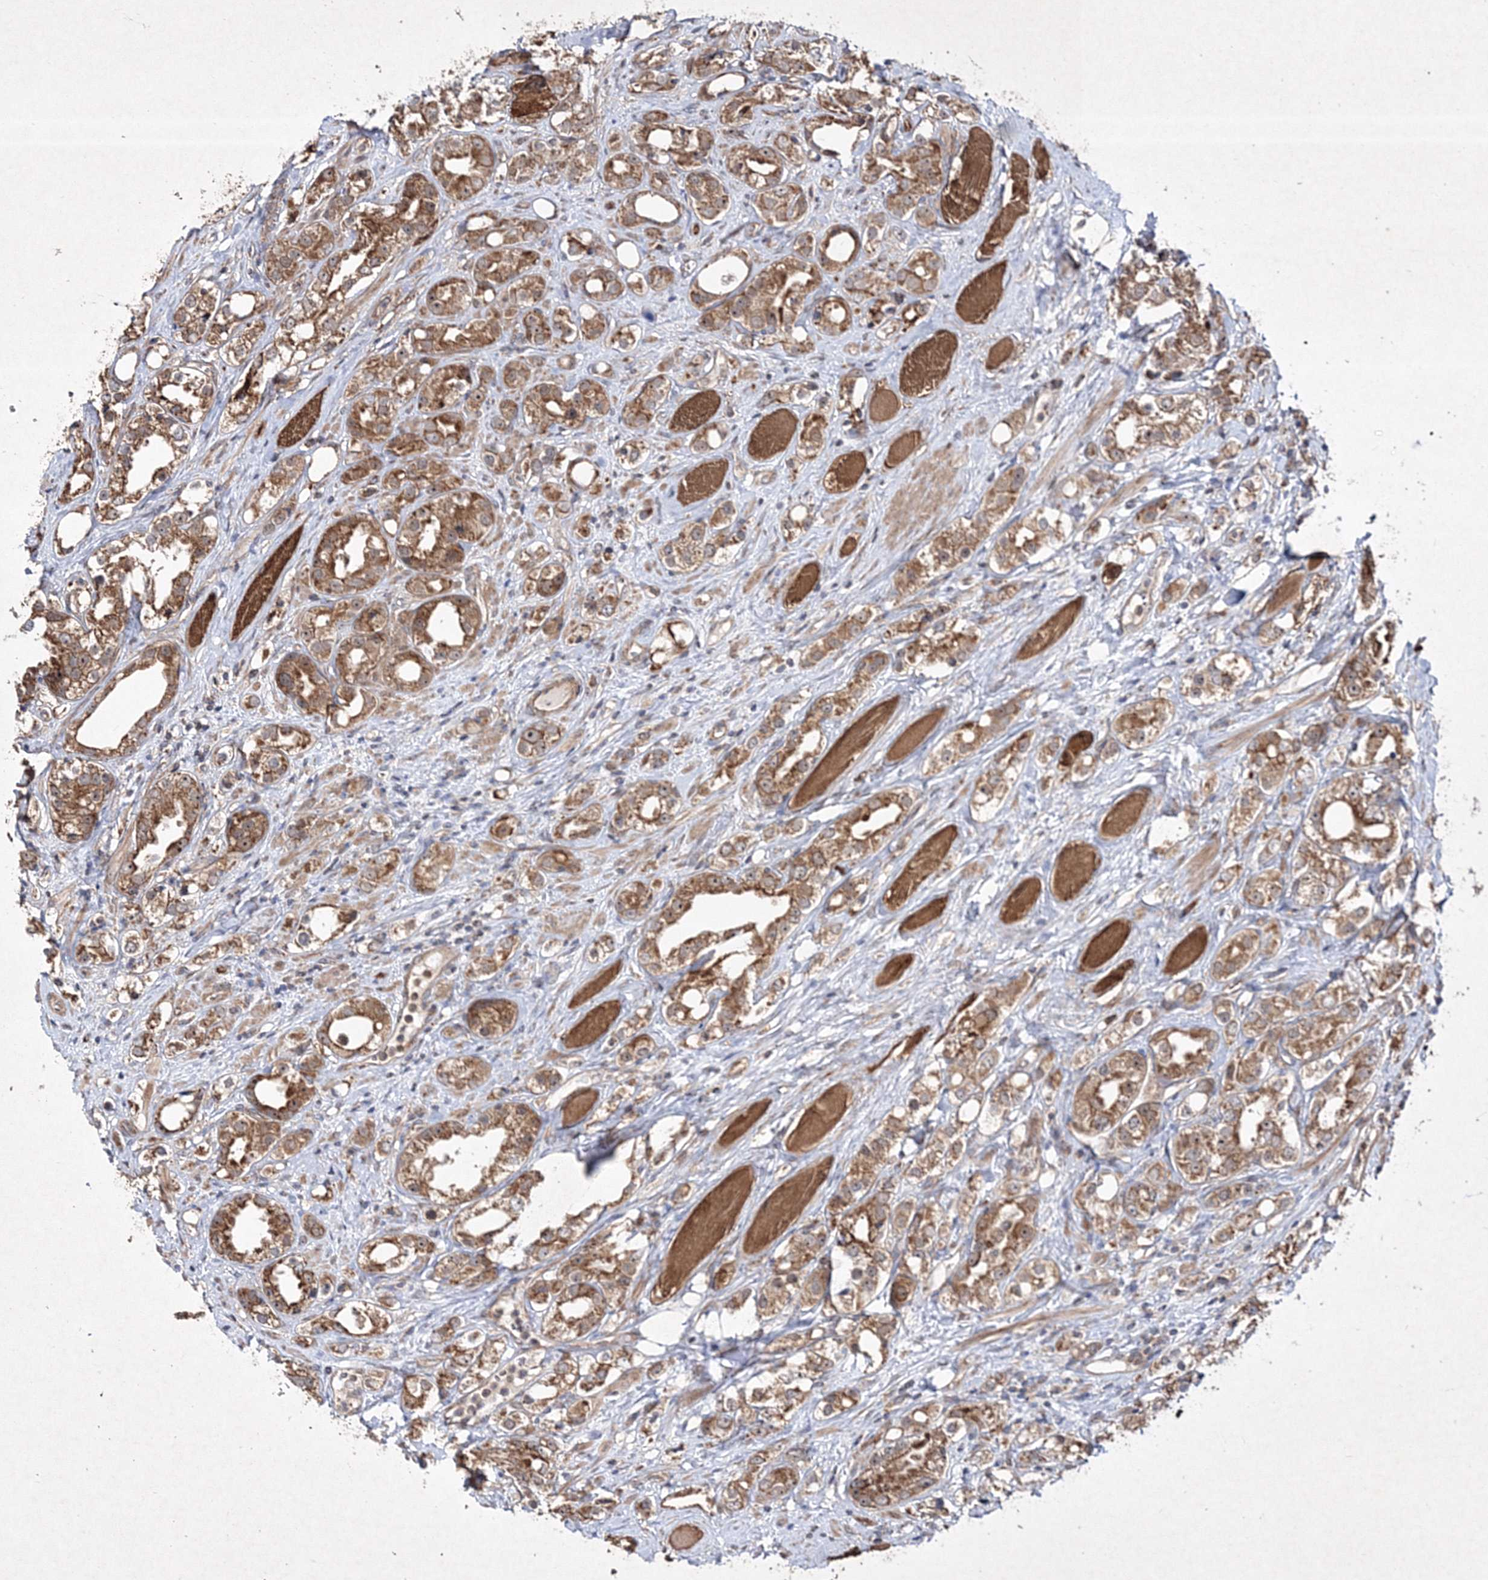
{"staining": {"intensity": "moderate", "quantity": ">75%", "location": "cytoplasmic/membranous"}, "tissue": "prostate cancer", "cell_type": "Tumor cells", "image_type": "cancer", "snomed": [{"axis": "morphology", "description": "Adenocarcinoma, NOS"}, {"axis": "topography", "description": "Prostate"}], "caption": "Protein expression analysis of human adenocarcinoma (prostate) reveals moderate cytoplasmic/membranous positivity in about >75% of tumor cells.", "gene": "SCRN3", "patient": {"sex": "male", "age": 79}}